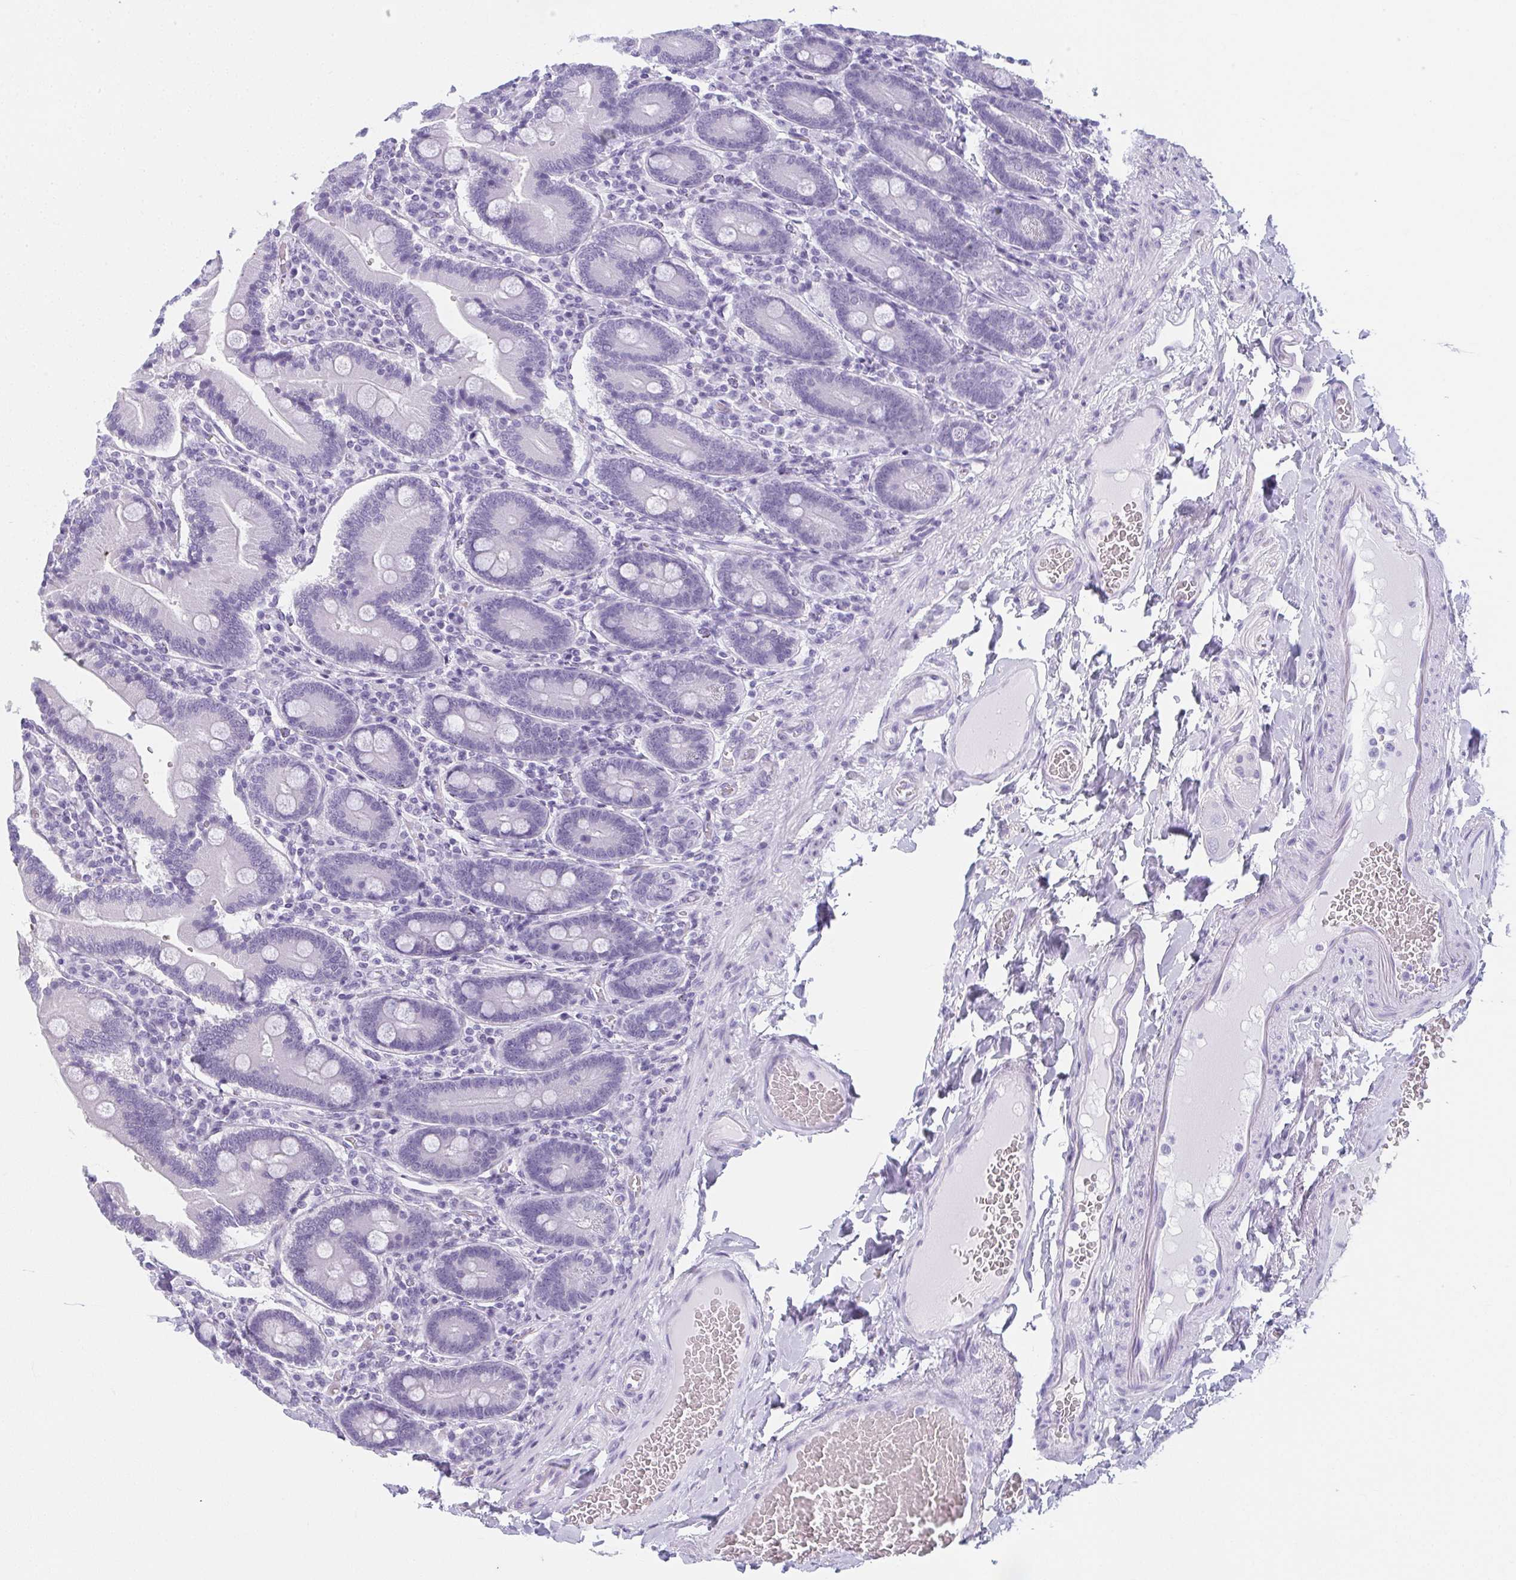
{"staining": {"intensity": "negative", "quantity": "none", "location": "none"}, "tissue": "duodenum", "cell_type": "Glandular cells", "image_type": "normal", "snomed": [{"axis": "morphology", "description": "Normal tissue, NOS"}, {"axis": "topography", "description": "Duodenum"}], "caption": "Histopathology image shows no protein positivity in glandular cells of normal duodenum.", "gene": "MOBP", "patient": {"sex": "female", "age": 62}}